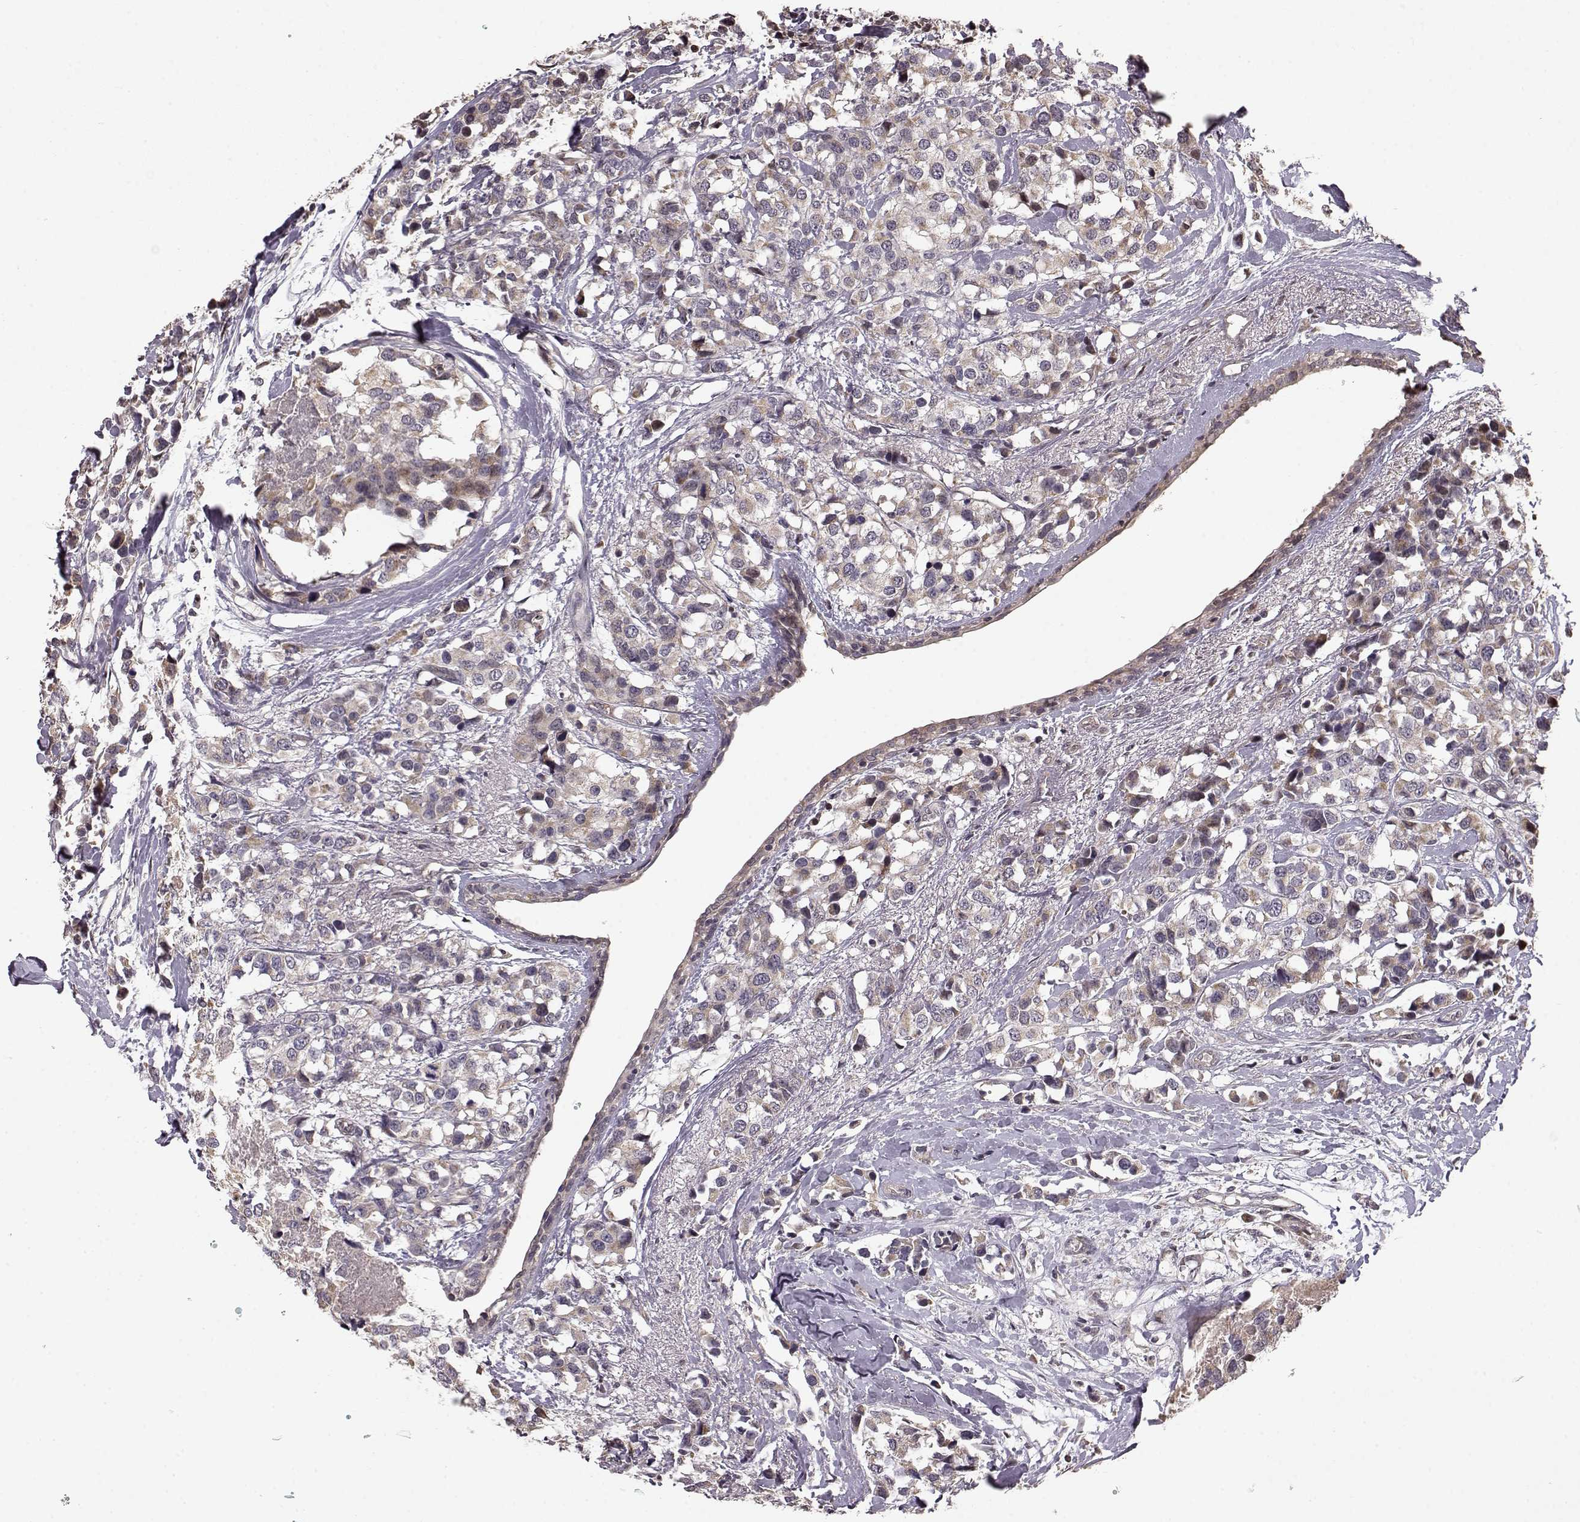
{"staining": {"intensity": "negative", "quantity": "none", "location": "none"}, "tissue": "breast cancer", "cell_type": "Tumor cells", "image_type": "cancer", "snomed": [{"axis": "morphology", "description": "Lobular carcinoma"}, {"axis": "topography", "description": "Breast"}], "caption": "IHC image of neoplastic tissue: breast cancer (lobular carcinoma) stained with DAB (3,3'-diaminobenzidine) reveals no significant protein staining in tumor cells.", "gene": "BACH2", "patient": {"sex": "female", "age": 59}}